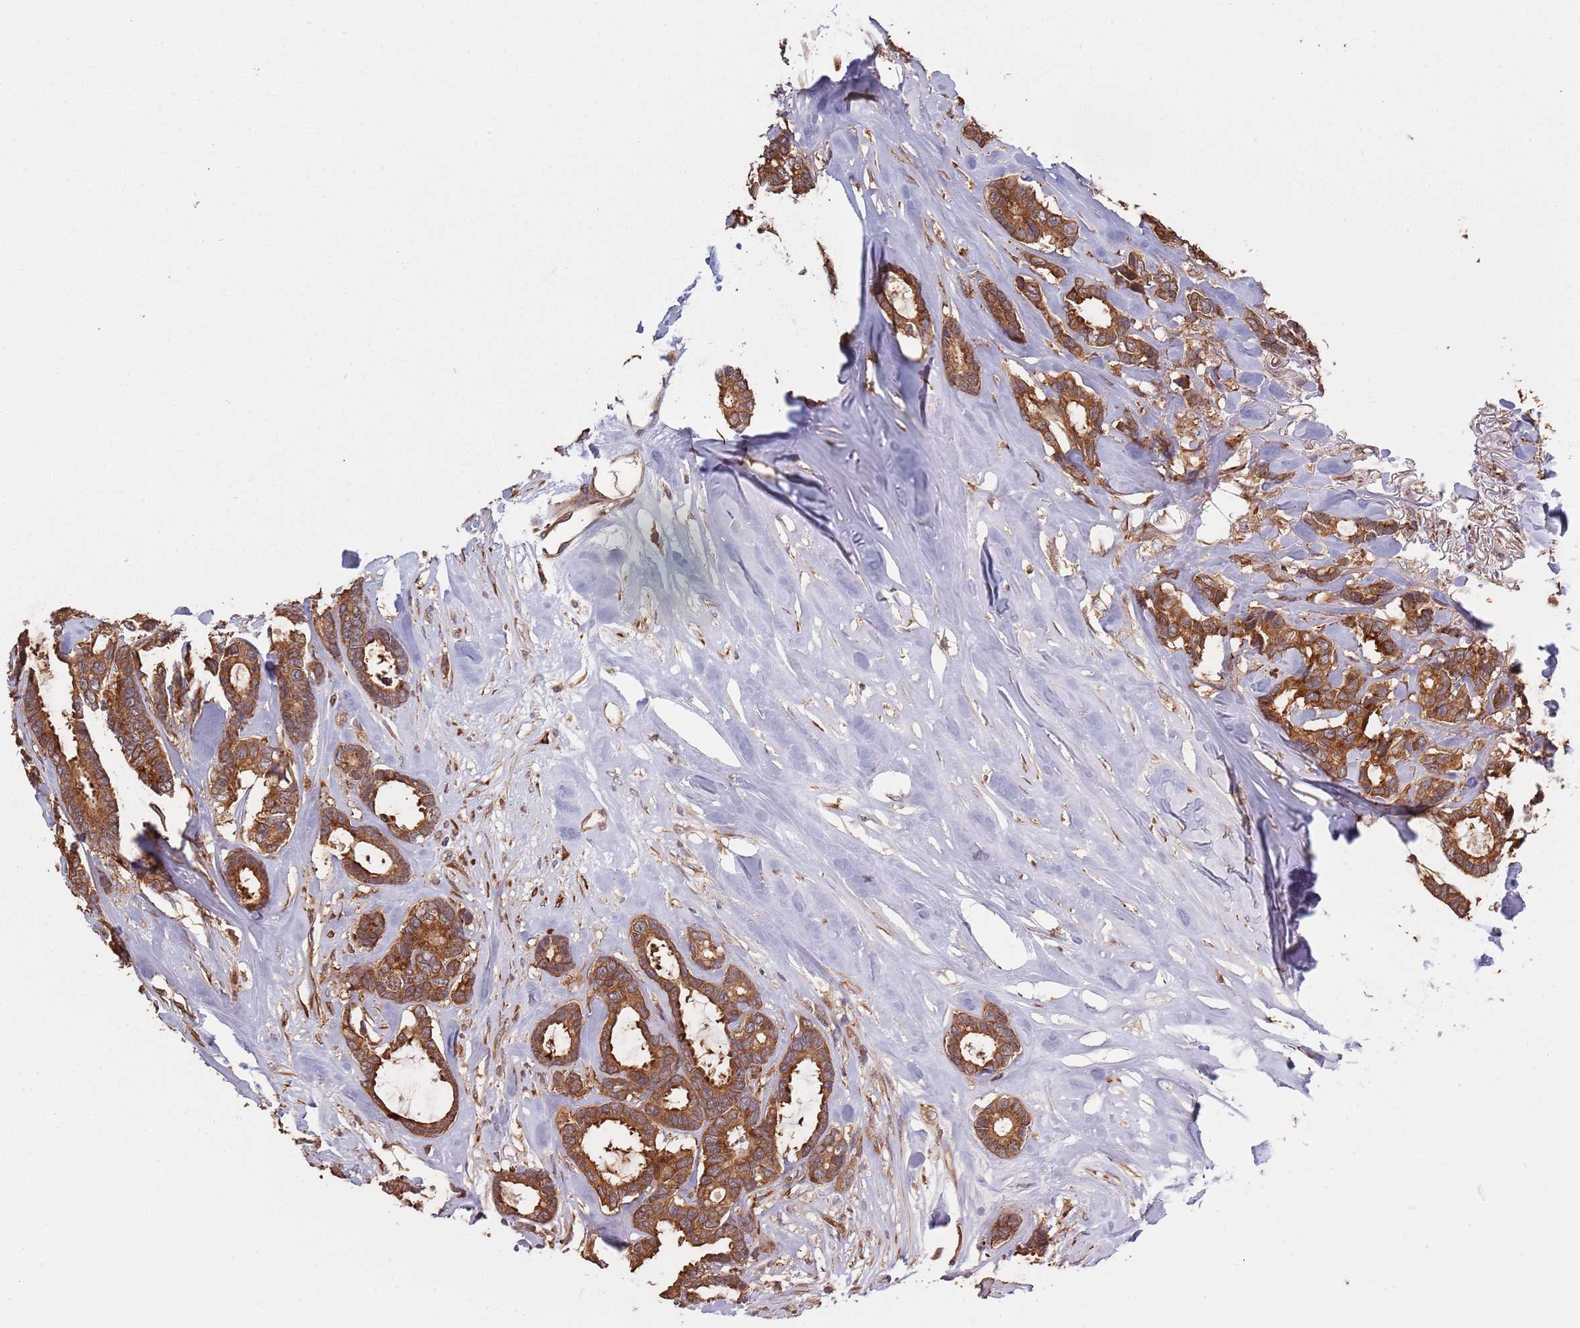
{"staining": {"intensity": "strong", "quantity": ">75%", "location": "cytoplasmic/membranous"}, "tissue": "breast cancer", "cell_type": "Tumor cells", "image_type": "cancer", "snomed": [{"axis": "morphology", "description": "Duct carcinoma"}, {"axis": "topography", "description": "Breast"}], "caption": "Approximately >75% of tumor cells in human breast cancer reveal strong cytoplasmic/membranous protein staining as visualized by brown immunohistochemical staining.", "gene": "COG4", "patient": {"sex": "female", "age": 87}}